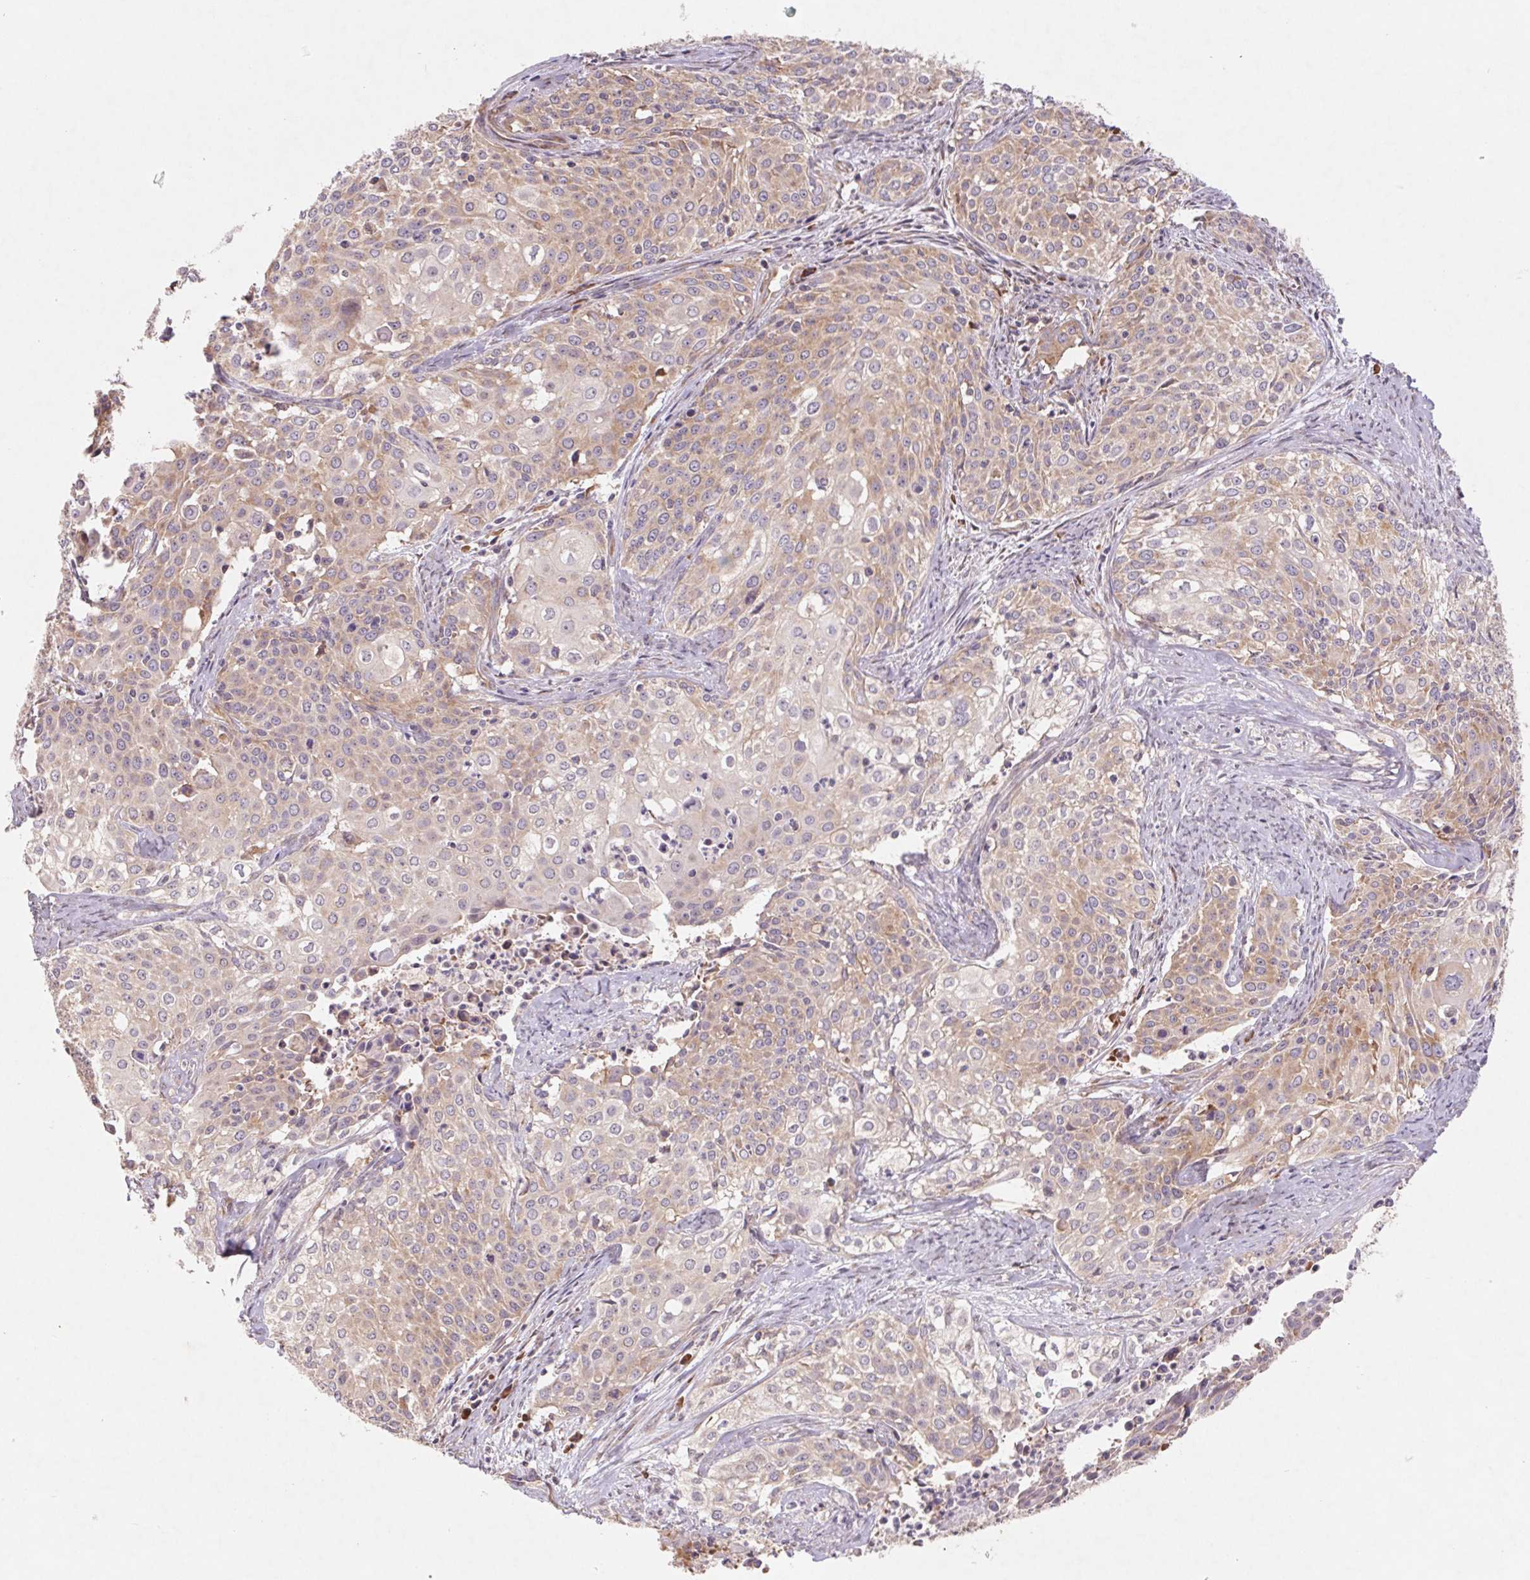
{"staining": {"intensity": "weak", "quantity": ">75%", "location": "cytoplasmic/membranous"}, "tissue": "cervical cancer", "cell_type": "Tumor cells", "image_type": "cancer", "snomed": [{"axis": "morphology", "description": "Squamous cell carcinoma, NOS"}, {"axis": "topography", "description": "Cervix"}], "caption": "Human cervical cancer stained with a protein marker exhibits weak staining in tumor cells.", "gene": "RPL27A", "patient": {"sex": "female", "age": 39}}